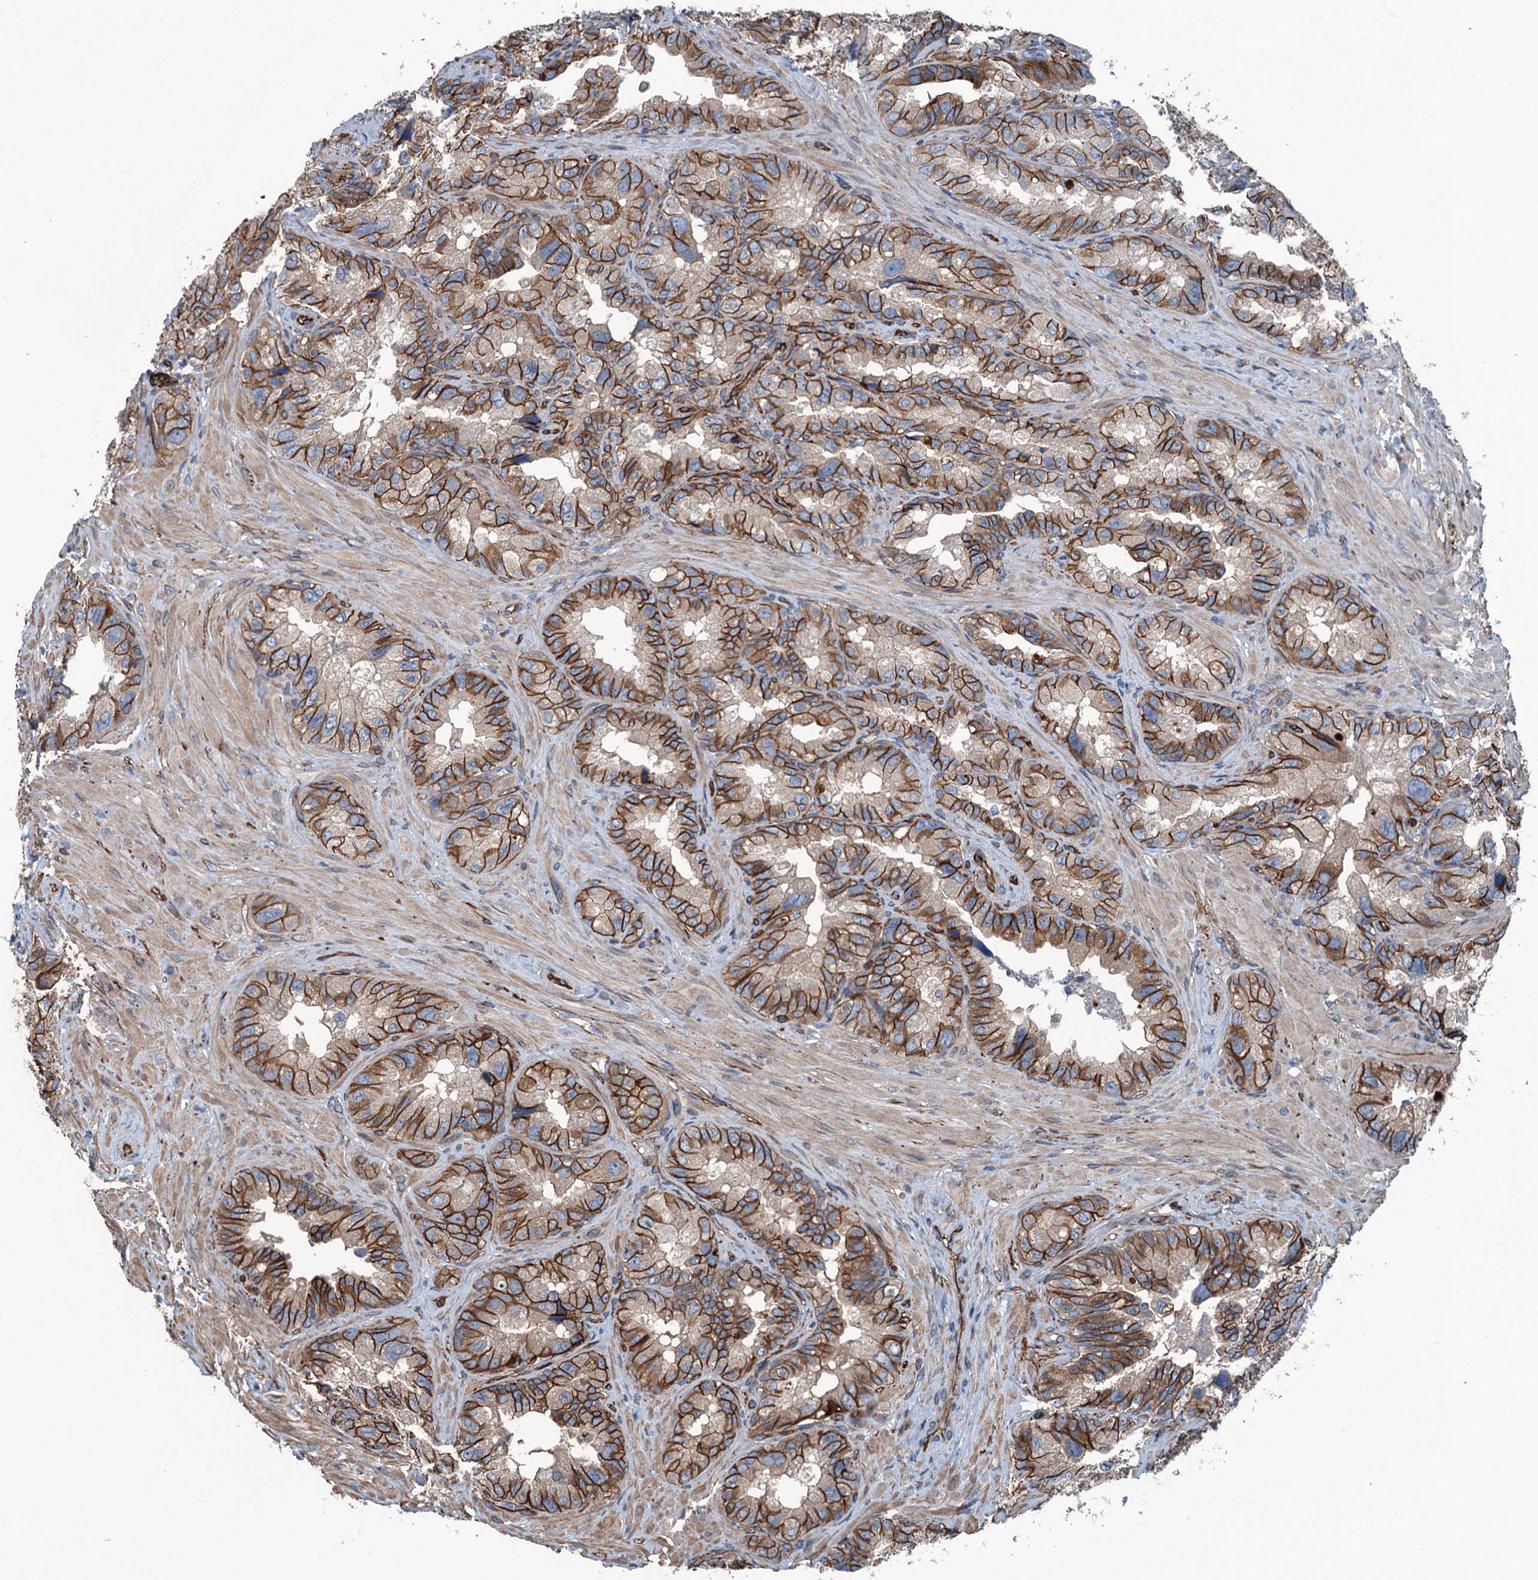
{"staining": {"intensity": "strong", "quantity": ">75%", "location": "cytoplasmic/membranous"}, "tissue": "seminal vesicle", "cell_type": "Glandular cells", "image_type": "normal", "snomed": [{"axis": "morphology", "description": "Normal tissue, NOS"}, {"axis": "topography", "description": "Seminal veicle"}, {"axis": "topography", "description": "Peripheral nerve tissue"}], "caption": "Seminal vesicle stained with DAB (3,3'-diaminobenzidine) IHC shows high levels of strong cytoplasmic/membranous positivity in approximately >75% of glandular cells.", "gene": "NMRAL1", "patient": {"sex": "male", "age": 67}}